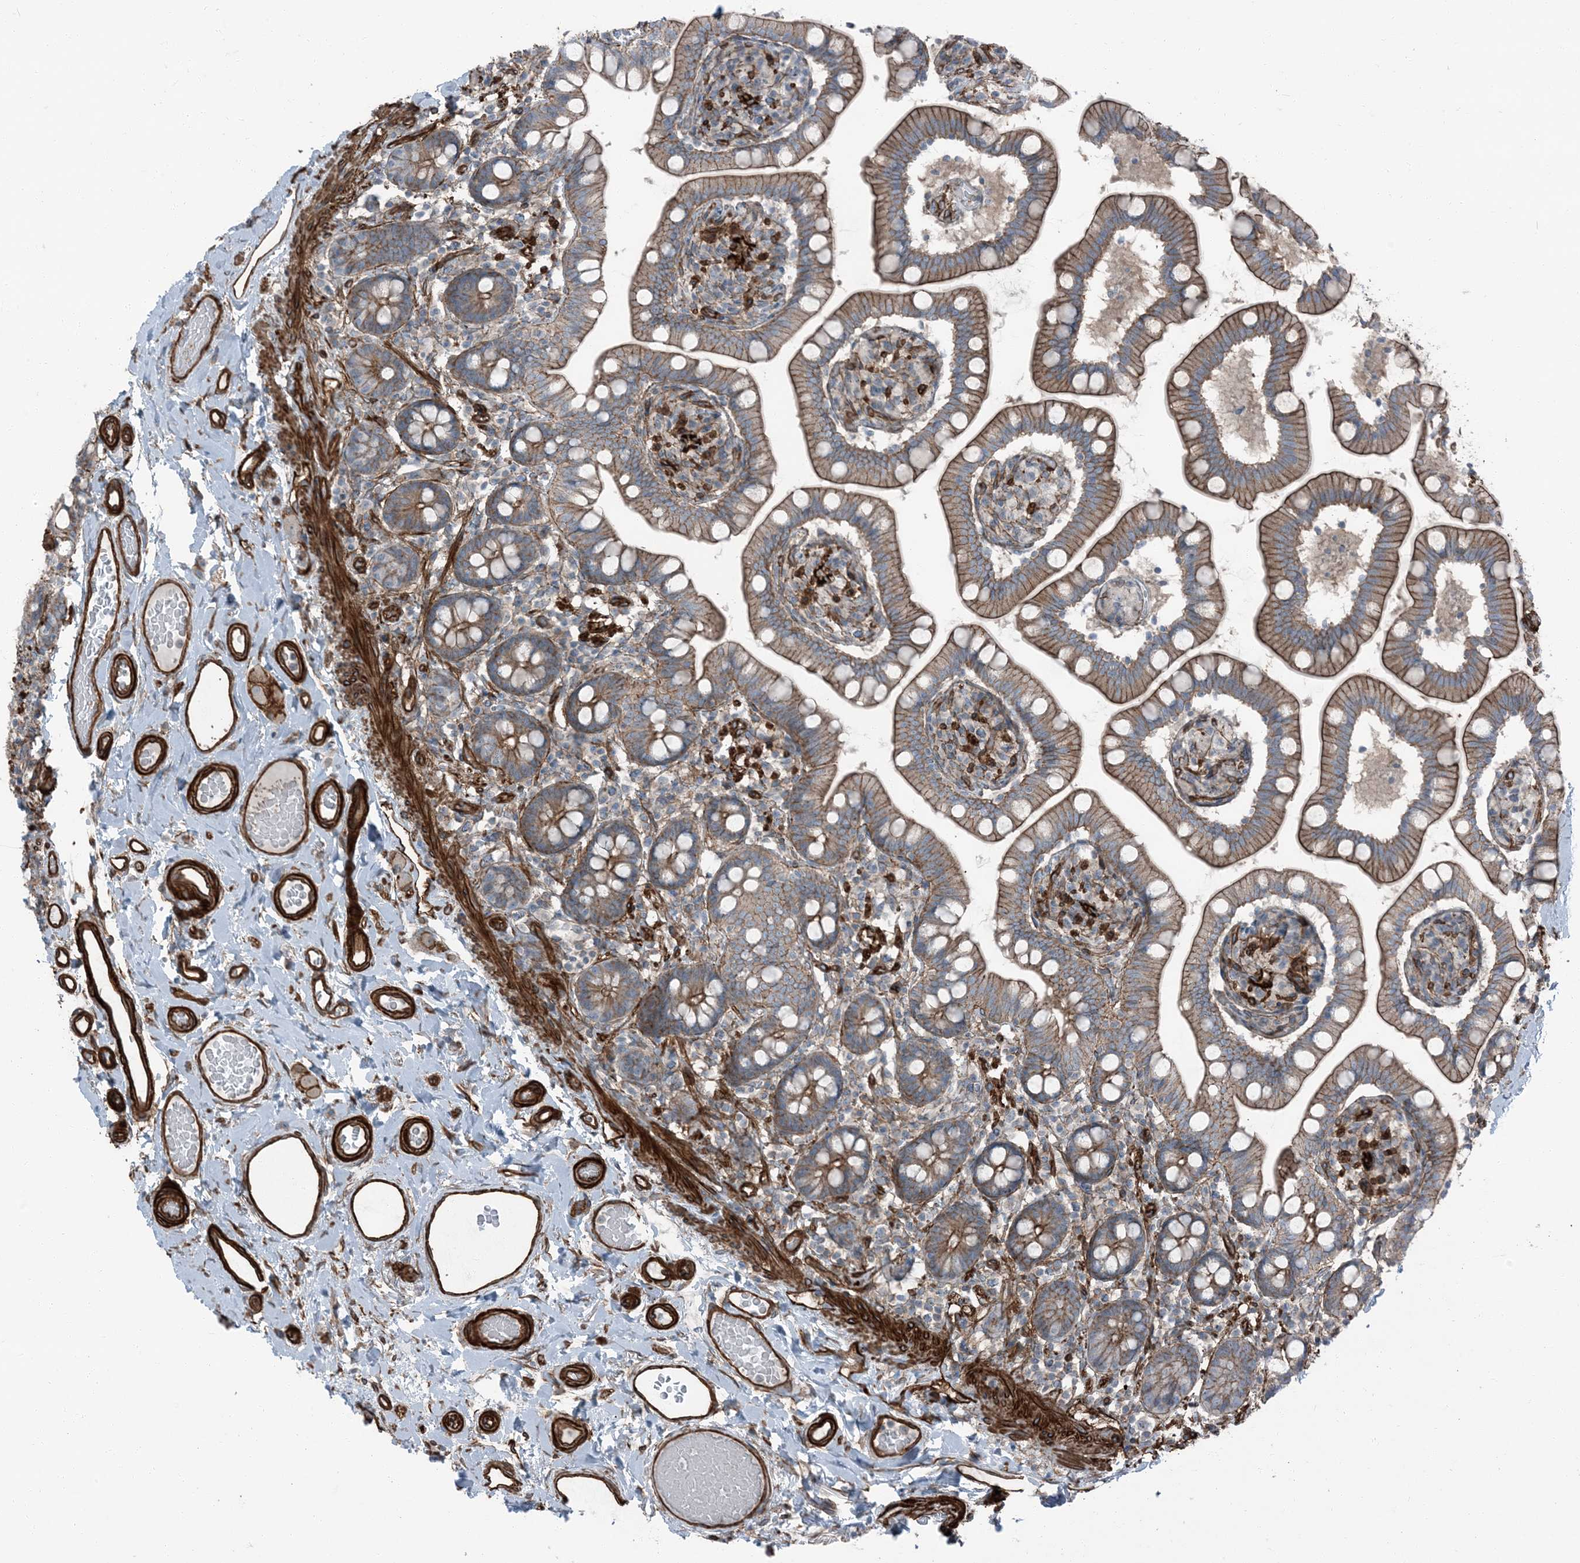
{"staining": {"intensity": "moderate", "quantity": ">75%", "location": "cytoplasmic/membranous"}, "tissue": "small intestine", "cell_type": "Glandular cells", "image_type": "normal", "snomed": [{"axis": "morphology", "description": "Normal tissue, NOS"}, {"axis": "topography", "description": "Small intestine"}], "caption": "Immunohistochemistry (IHC) micrograph of unremarkable small intestine: human small intestine stained using immunohistochemistry demonstrates medium levels of moderate protein expression localized specifically in the cytoplasmic/membranous of glandular cells, appearing as a cytoplasmic/membranous brown color.", "gene": "ZFP90", "patient": {"sex": "female", "age": 64}}